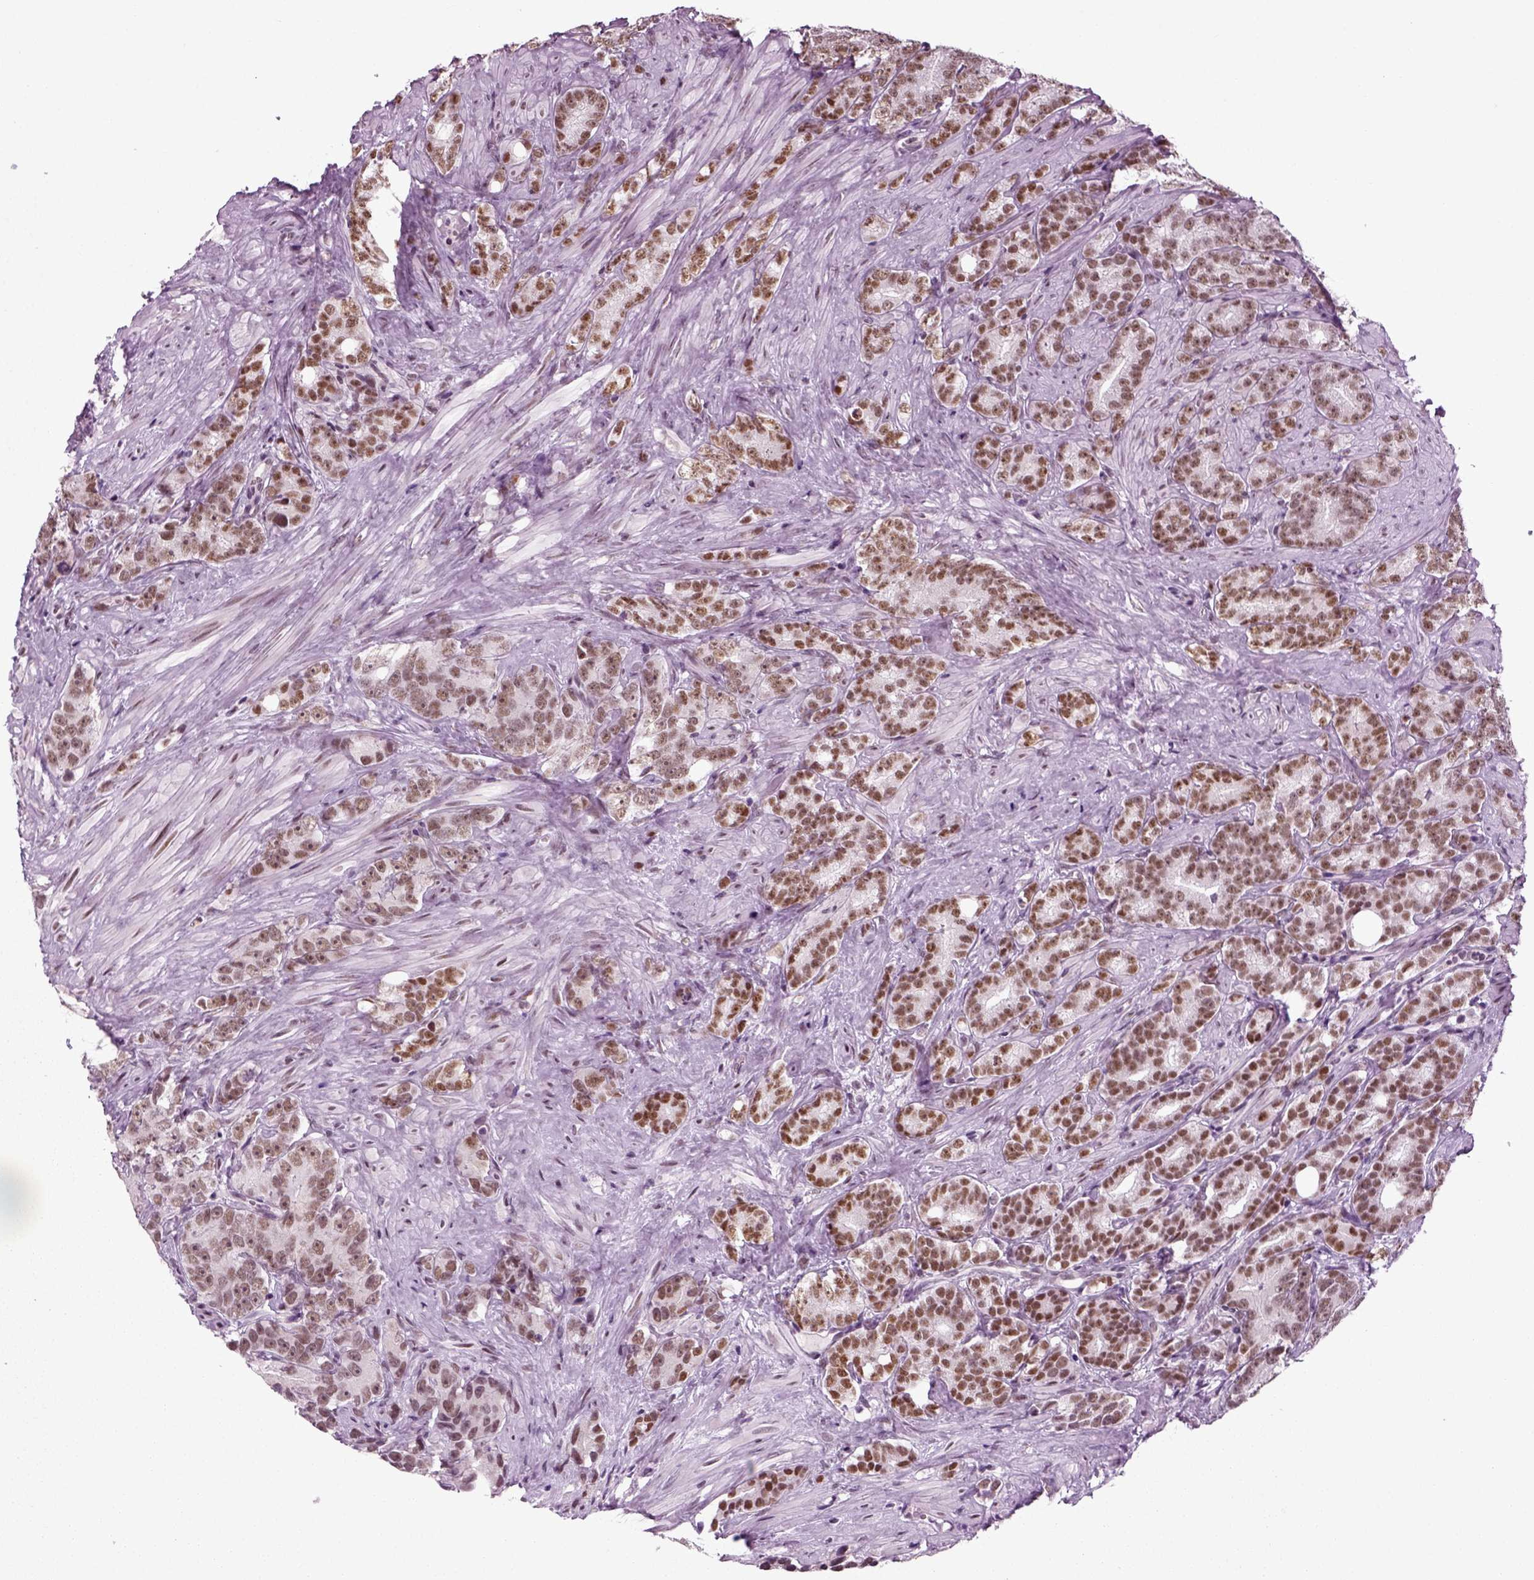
{"staining": {"intensity": "moderate", "quantity": ">75%", "location": "nuclear"}, "tissue": "prostate cancer", "cell_type": "Tumor cells", "image_type": "cancer", "snomed": [{"axis": "morphology", "description": "Adenocarcinoma, High grade"}, {"axis": "topography", "description": "Prostate"}], "caption": "An immunohistochemistry (IHC) image of tumor tissue is shown. Protein staining in brown highlights moderate nuclear positivity in prostate cancer (adenocarcinoma (high-grade)) within tumor cells.", "gene": "RCOR3", "patient": {"sex": "male", "age": 90}}